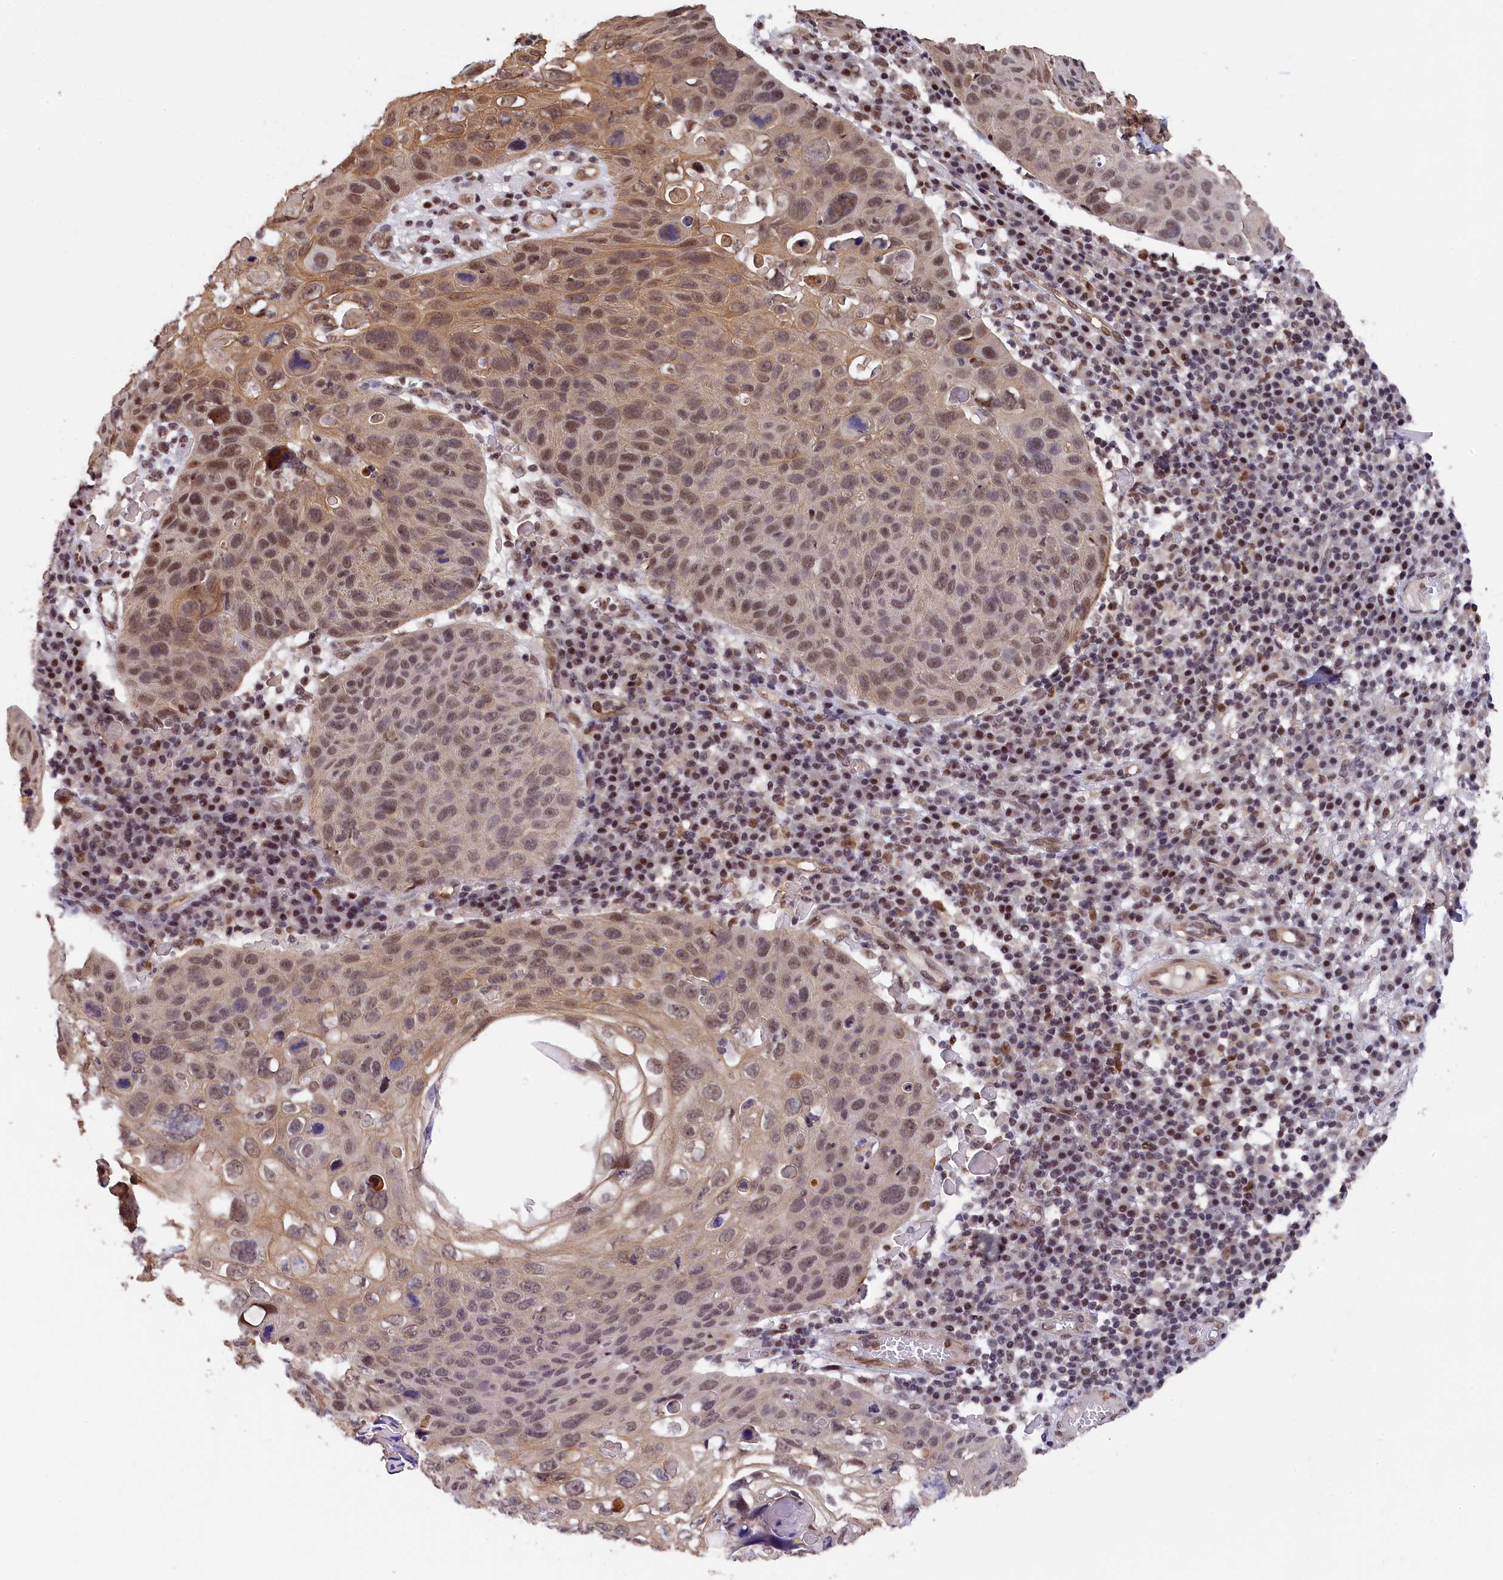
{"staining": {"intensity": "moderate", "quantity": "25%-75%", "location": "nuclear"}, "tissue": "skin cancer", "cell_type": "Tumor cells", "image_type": "cancer", "snomed": [{"axis": "morphology", "description": "Squamous cell carcinoma, NOS"}, {"axis": "topography", "description": "Skin"}], "caption": "An image showing moderate nuclear staining in approximately 25%-75% of tumor cells in skin squamous cell carcinoma, as visualized by brown immunohistochemical staining.", "gene": "ADIG", "patient": {"sex": "female", "age": 90}}